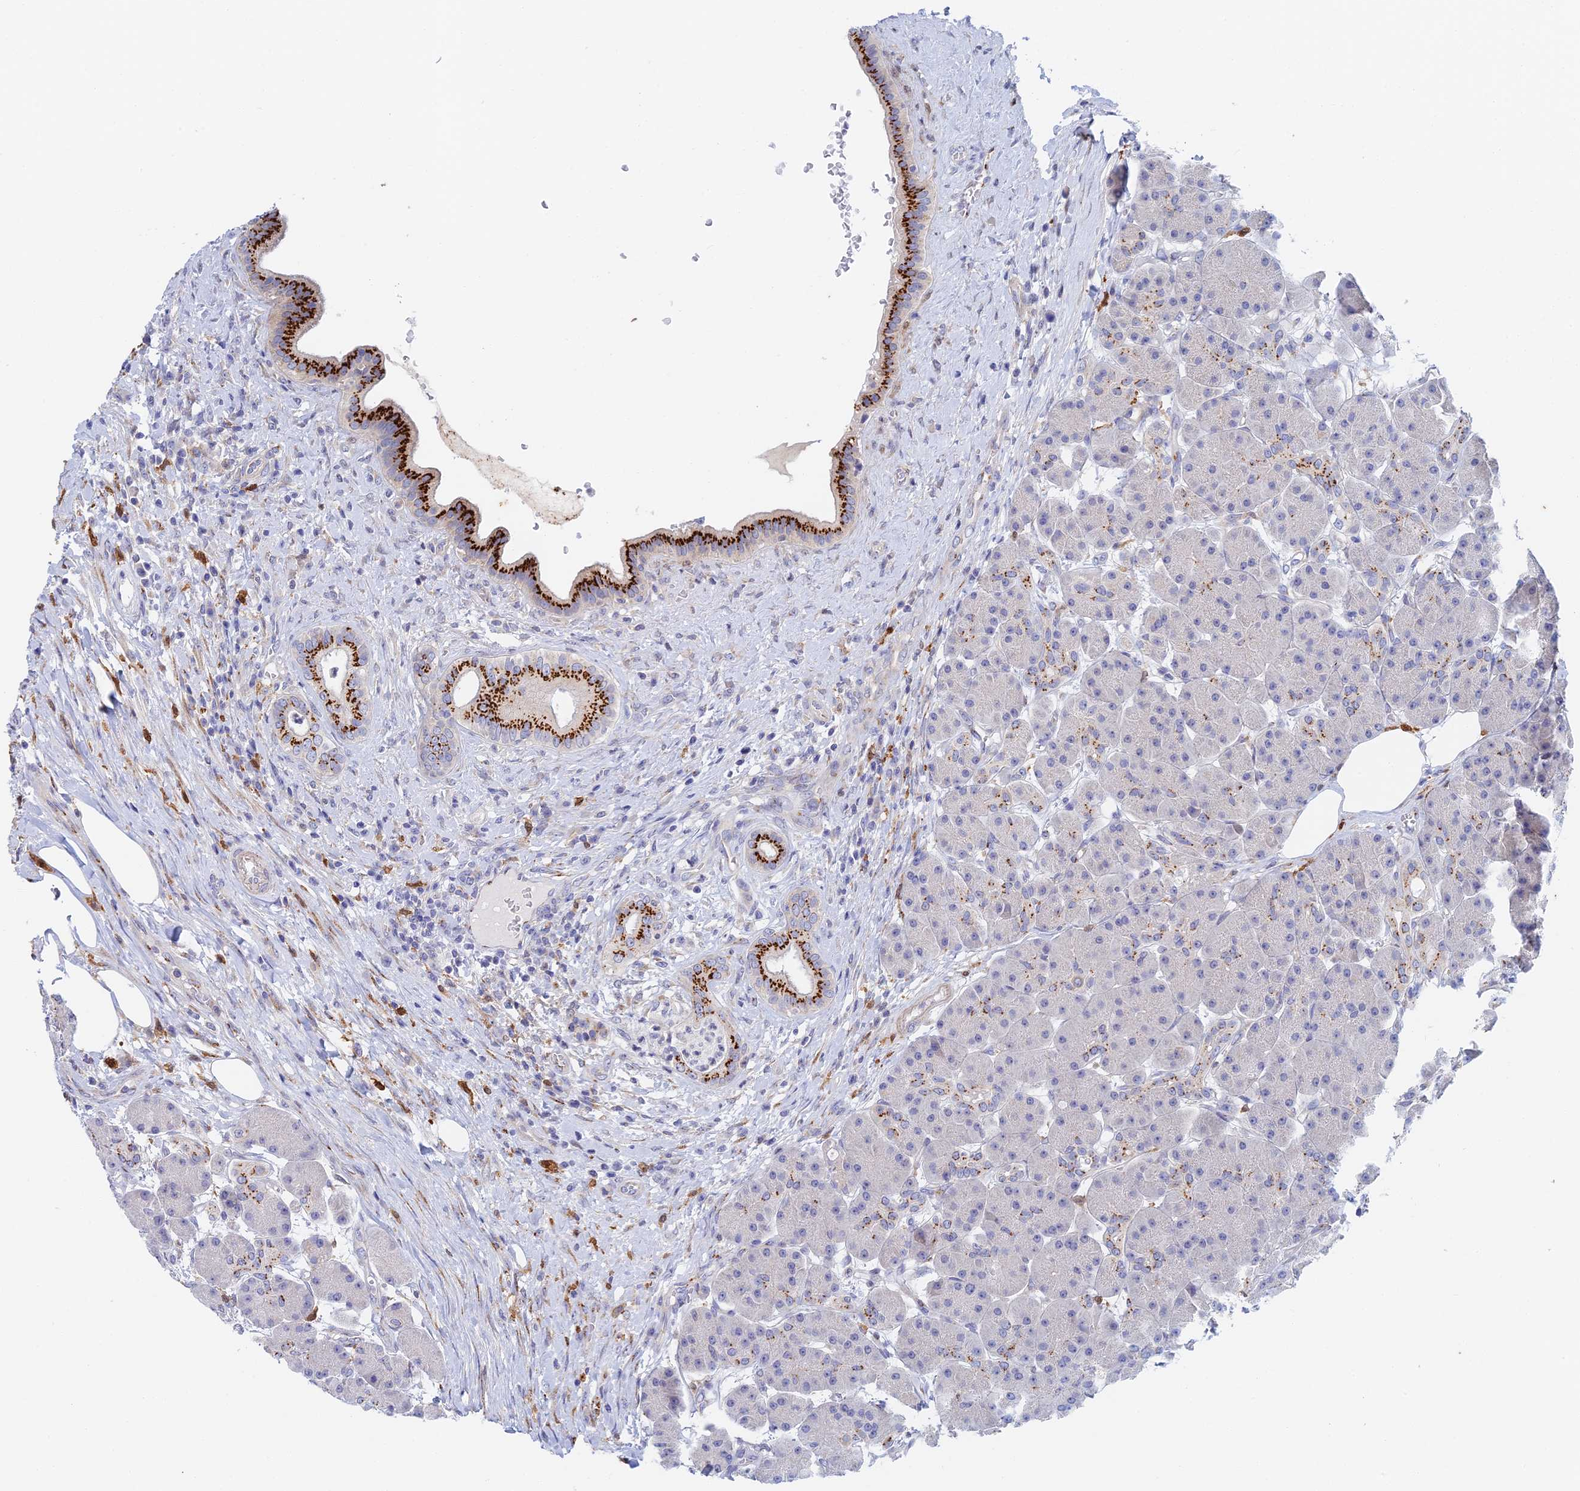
{"staining": {"intensity": "strong", "quantity": "<25%", "location": "cytoplasmic/membranous"}, "tissue": "pancreas", "cell_type": "Exocrine glandular cells", "image_type": "normal", "snomed": [{"axis": "morphology", "description": "Normal tissue, NOS"}, {"axis": "topography", "description": "Pancreas"}], "caption": "This photomicrograph demonstrates immunohistochemistry (IHC) staining of unremarkable human pancreas, with medium strong cytoplasmic/membranous positivity in approximately <25% of exocrine glandular cells.", "gene": "SLC24A3", "patient": {"sex": "male", "age": 63}}